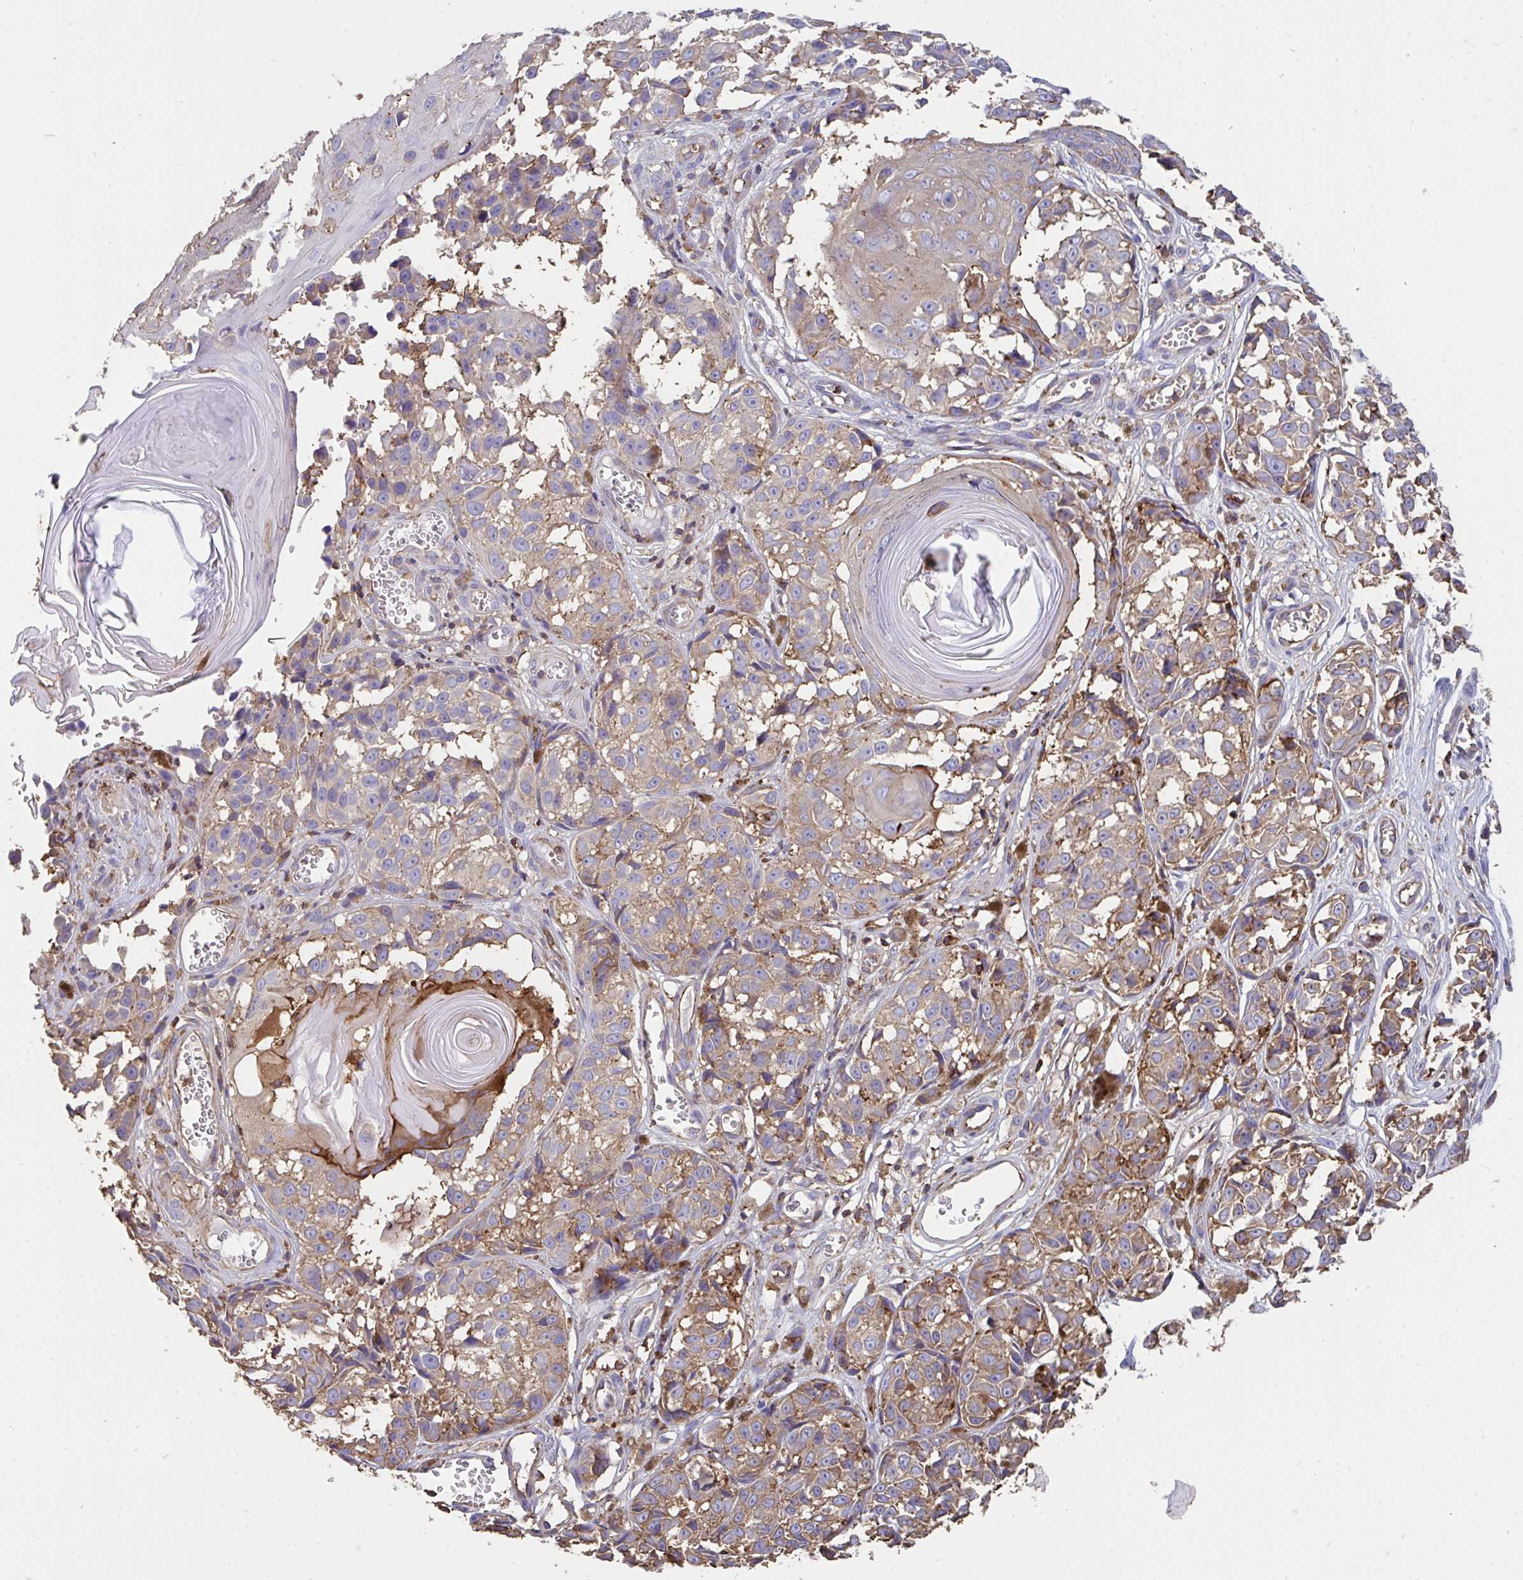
{"staining": {"intensity": "weak", "quantity": "25%-75%", "location": "cytoplasmic/membranous"}, "tissue": "melanoma", "cell_type": "Tumor cells", "image_type": "cancer", "snomed": [{"axis": "morphology", "description": "Malignant melanoma, NOS"}, {"axis": "topography", "description": "Skin"}], "caption": "Protein expression analysis of malignant melanoma shows weak cytoplasmic/membranous expression in approximately 25%-75% of tumor cells.", "gene": "CFL1", "patient": {"sex": "male", "age": 73}}